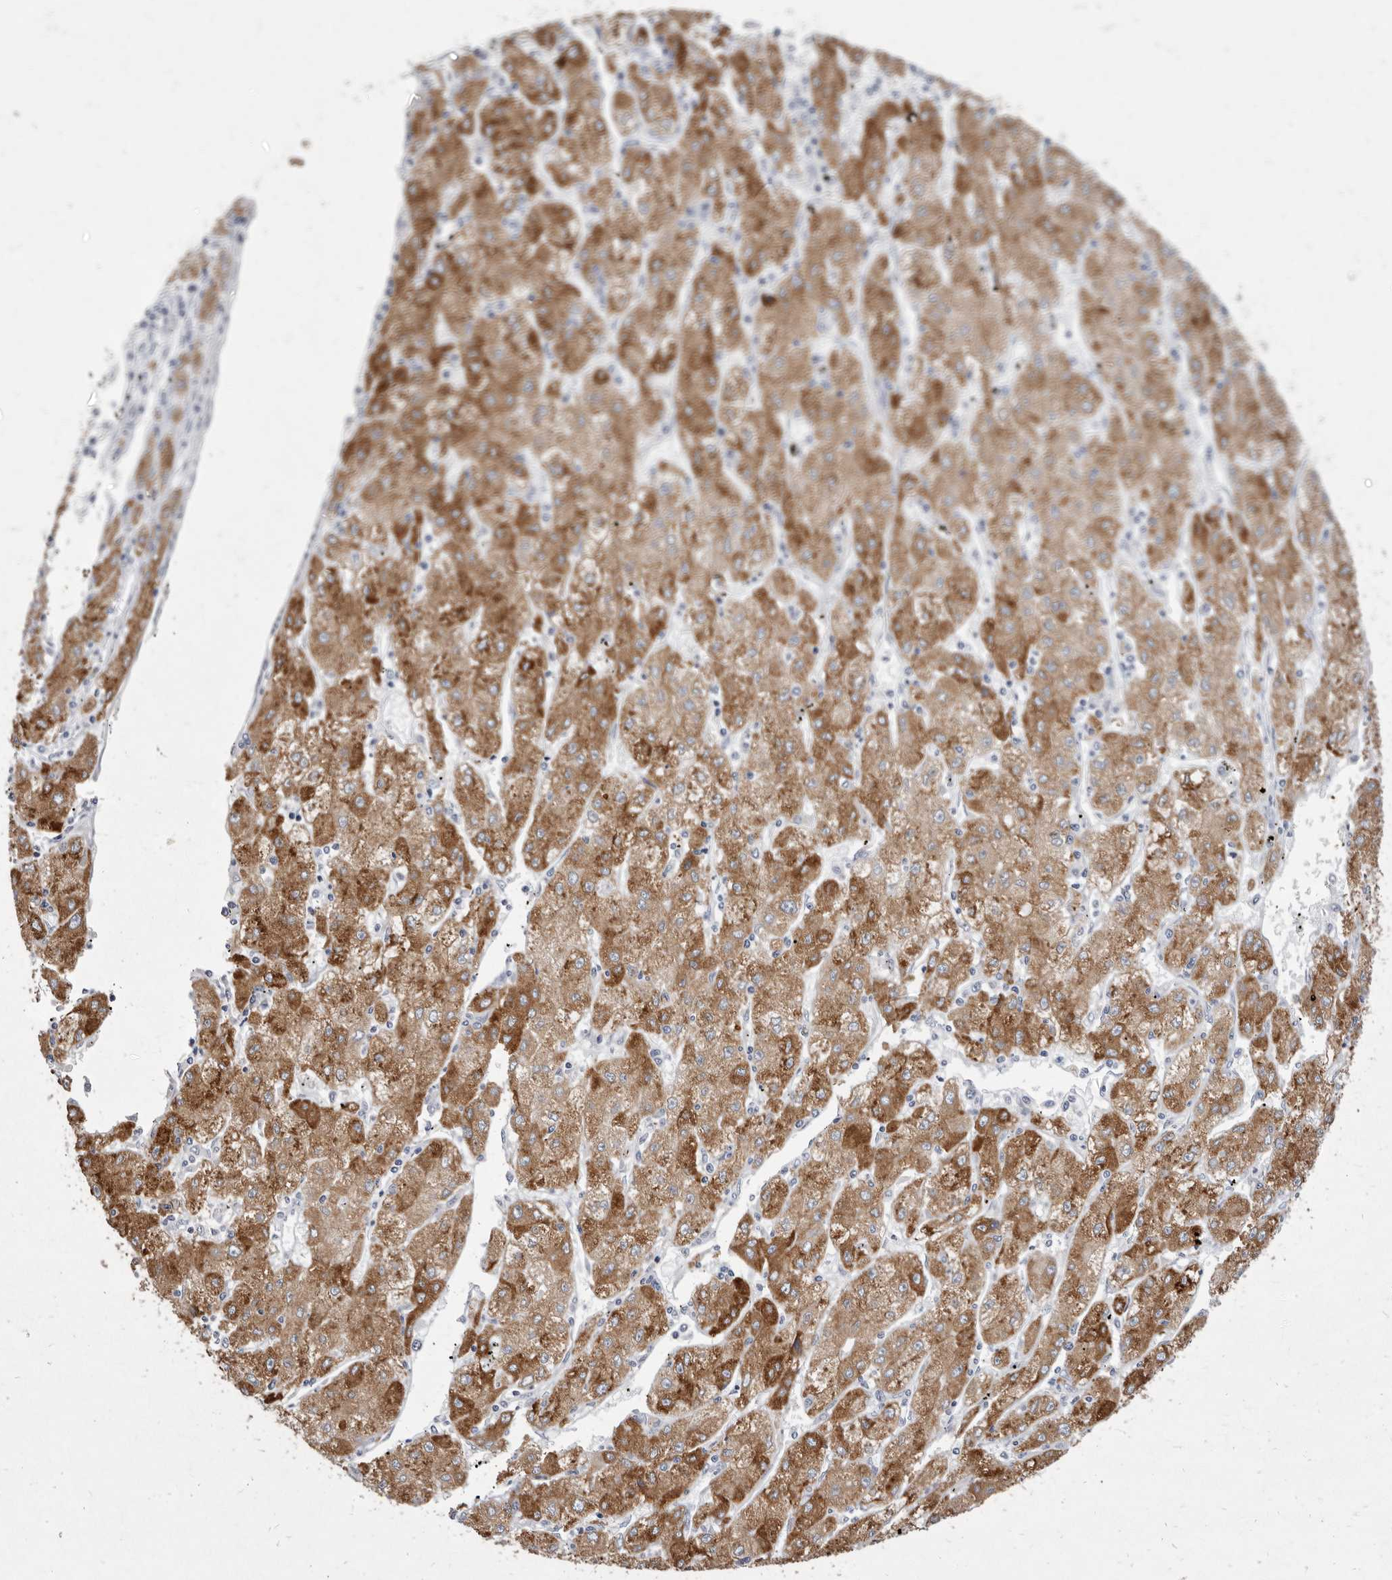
{"staining": {"intensity": "moderate", "quantity": ">75%", "location": "cytoplasmic/membranous"}, "tissue": "liver cancer", "cell_type": "Tumor cells", "image_type": "cancer", "snomed": [{"axis": "morphology", "description": "Carcinoma, Hepatocellular, NOS"}, {"axis": "topography", "description": "Liver"}], "caption": "Immunohistochemical staining of liver hepatocellular carcinoma demonstrates medium levels of moderate cytoplasmic/membranous protein staining in about >75% of tumor cells.", "gene": "CYP2E1", "patient": {"sex": "male", "age": 72}}